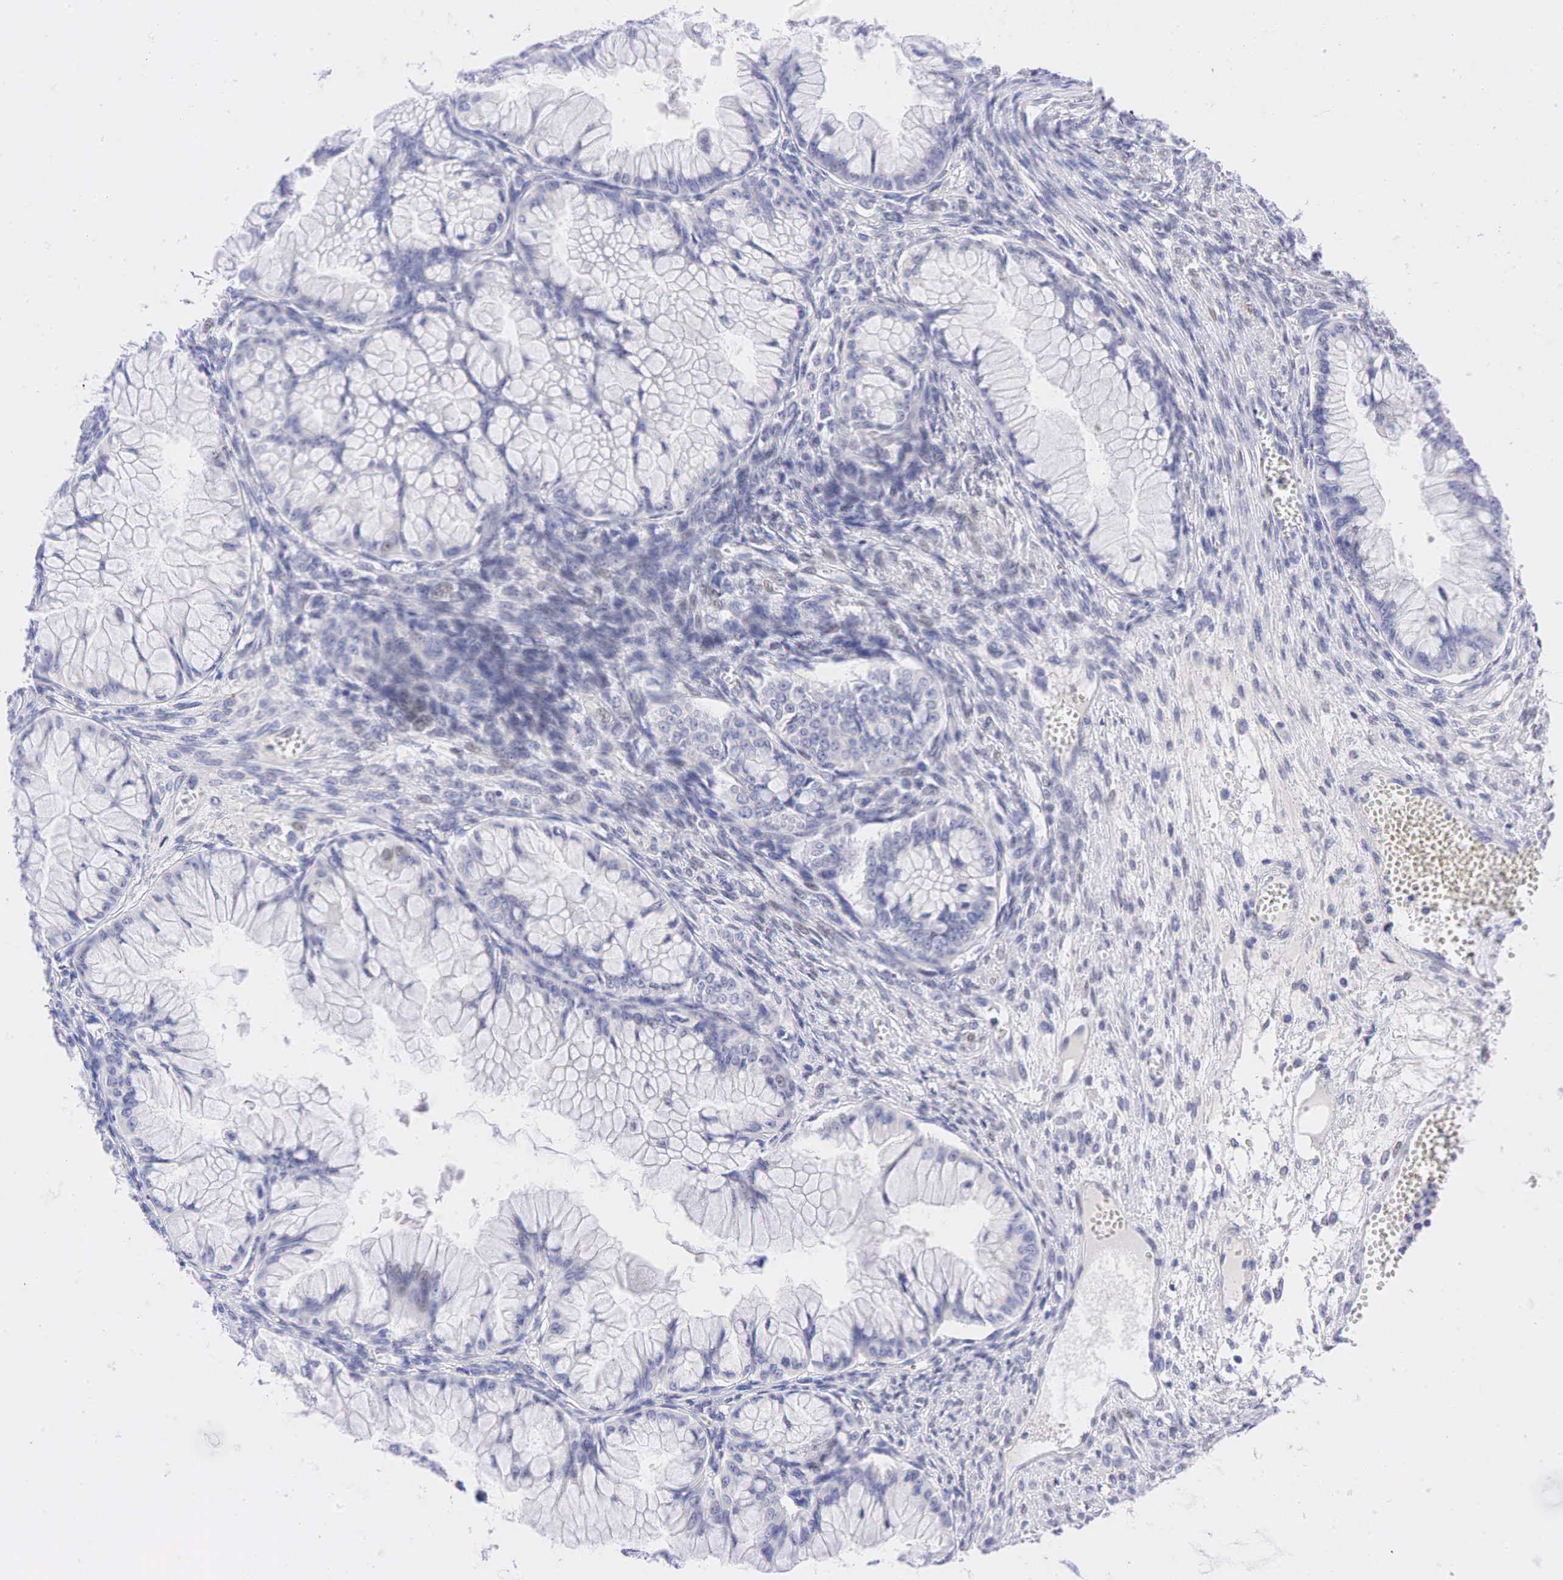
{"staining": {"intensity": "negative", "quantity": "none", "location": "none"}, "tissue": "ovarian cancer", "cell_type": "Tumor cells", "image_type": "cancer", "snomed": [{"axis": "morphology", "description": "Cystadenocarcinoma, mucinous, NOS"}, {"axis": "topography", "description": "Ovary"}], "caption": "An immunohistochemistry image of ovarian cancer is shown. There is no staining in tumor cells of ovarian cancer.", "gene": "AR", "patient": {"sex": "female", "age": 63}}